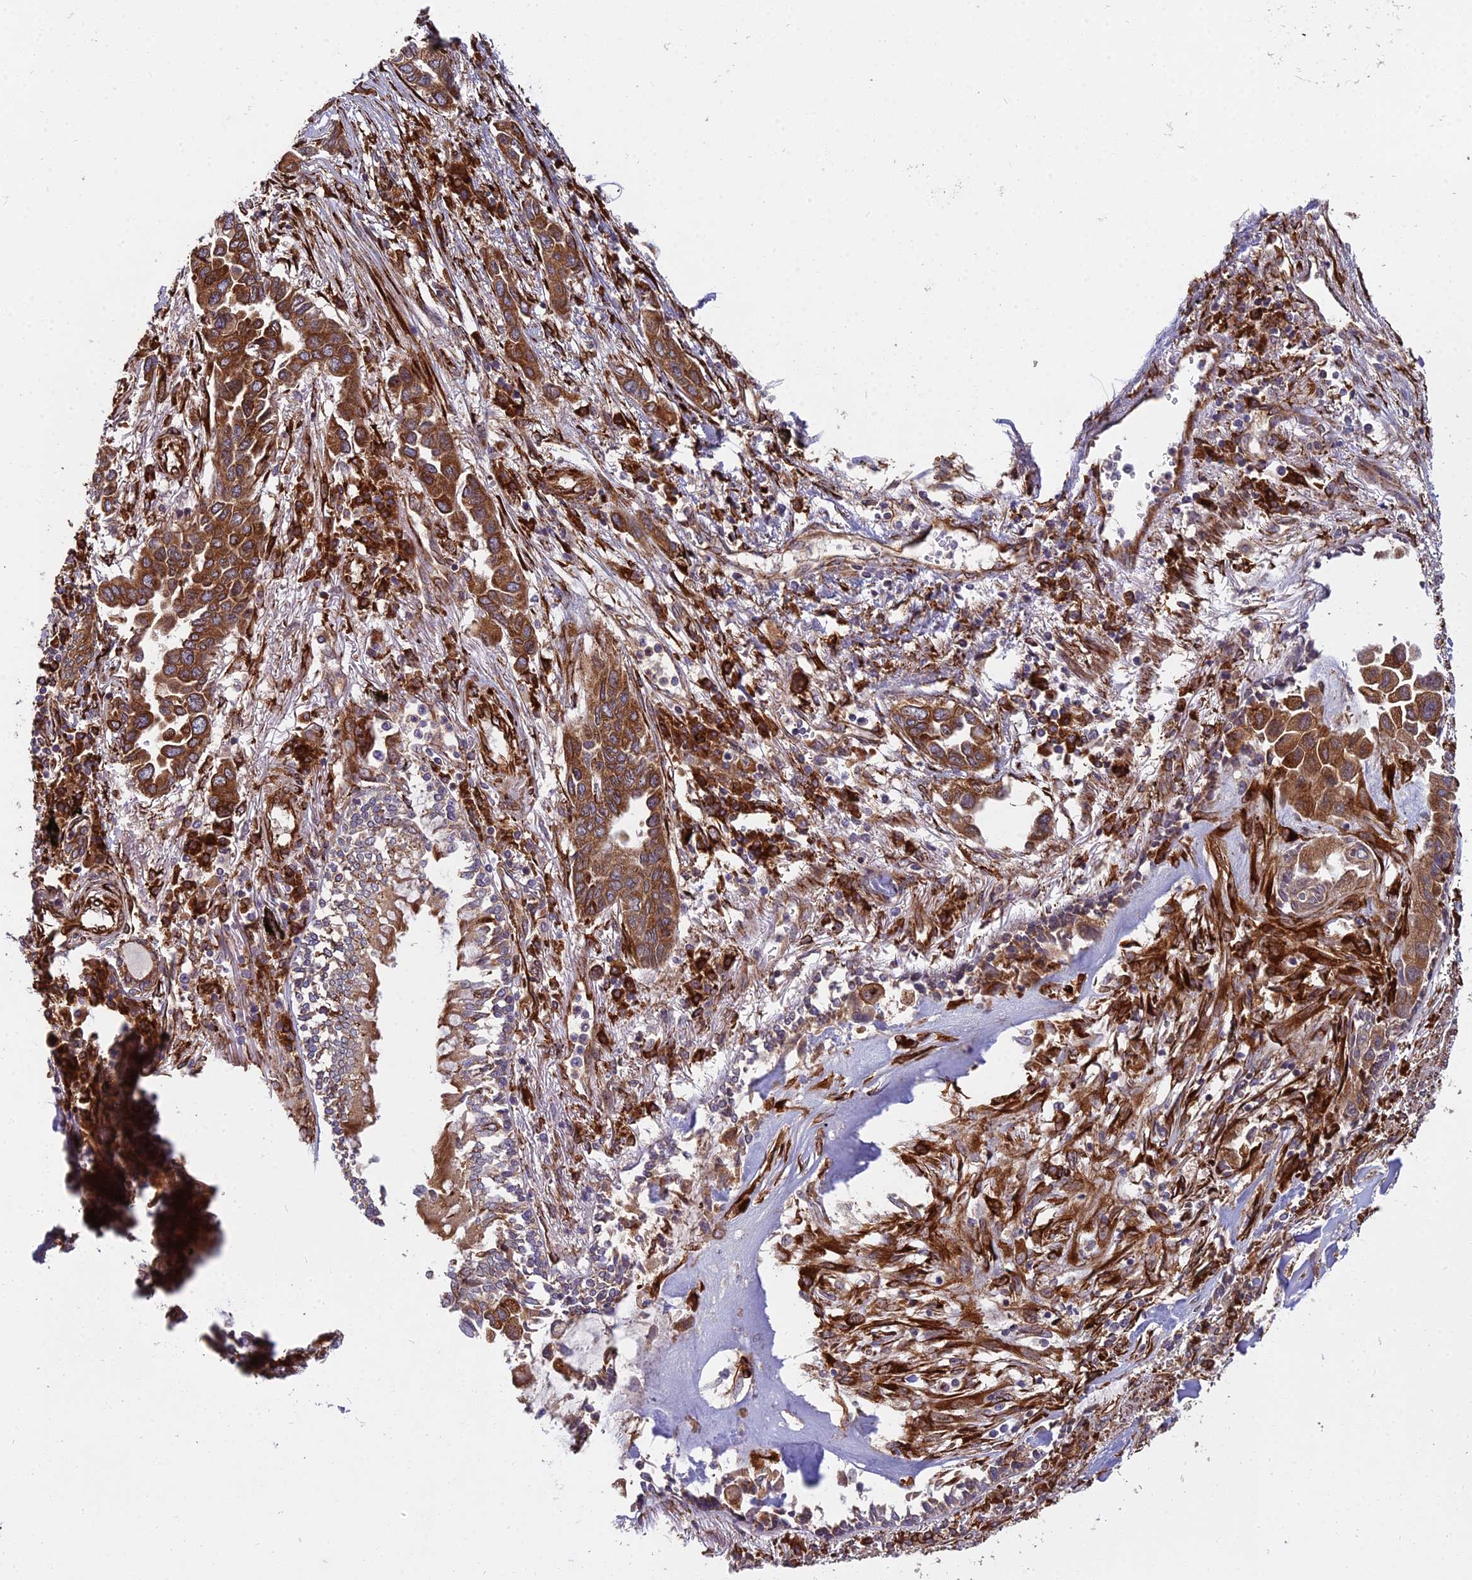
{"staining": {"intensity": "strong", "quantity": ">75%", "location": "cytoplasmic/membranous"}, "tissue": "lung cancer", "cell_type": "Tumor cells", "image_type": "cancer", "snomed": [{"axis": "morphology", "description": "Adenocarcinoma, NOS"}, {"axis": "topography", "description": "Lung"}], "caption": "Immunohistochemistry (IHC) image of neoplastic tissue: human lung adenocarcinoma stained using immunohistochemistry exhibits high levels of strong protein expression localized specifically in the cytoplasmic/membranous of tumor cells, appearing as a cytoplasmic/membranous brown color.", "gene": "NDUFAF7", "patient": {"sex": "female", "age": 76}}